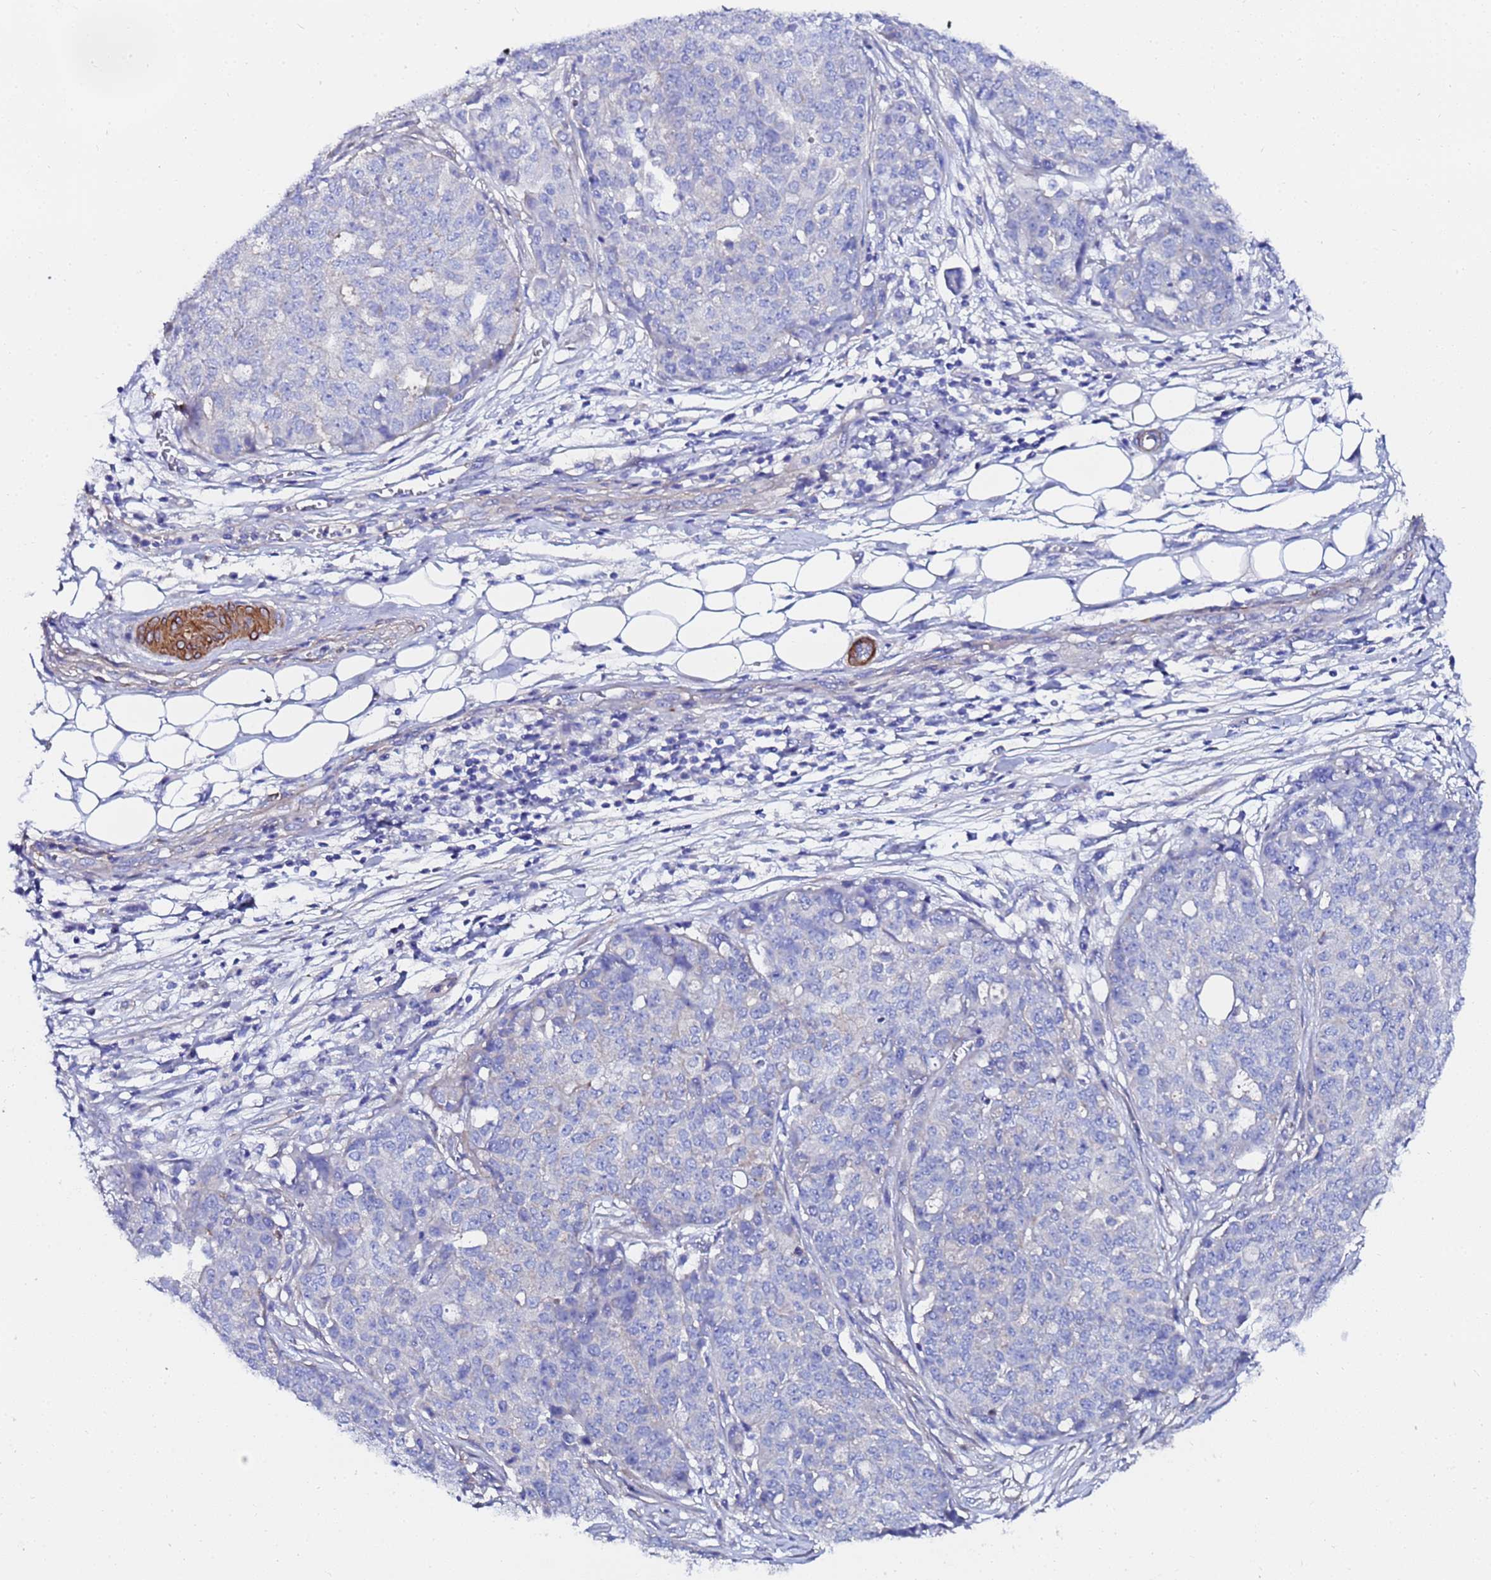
{"staining": {"intensity": "negative", "quantity": "none", "location": "none"}, "tissue": "ovarian cancer", "cell_type": "Tumor cells", "image_type": "cancer", "snomed": [{"axis": "morphology", "description": "Cystadenocarcinoma, serous, NOS"}, {"axis": "topography", "description": "Soft tissue"}, {"axis": "topography", "description": "Ovary"}], "caption": "Immunohistochemical staining of human ovarian cancer reveals no significant expression in tumor cells.", "gene": "RAB39B", "patient": {"sex": "female", "age": 57}}